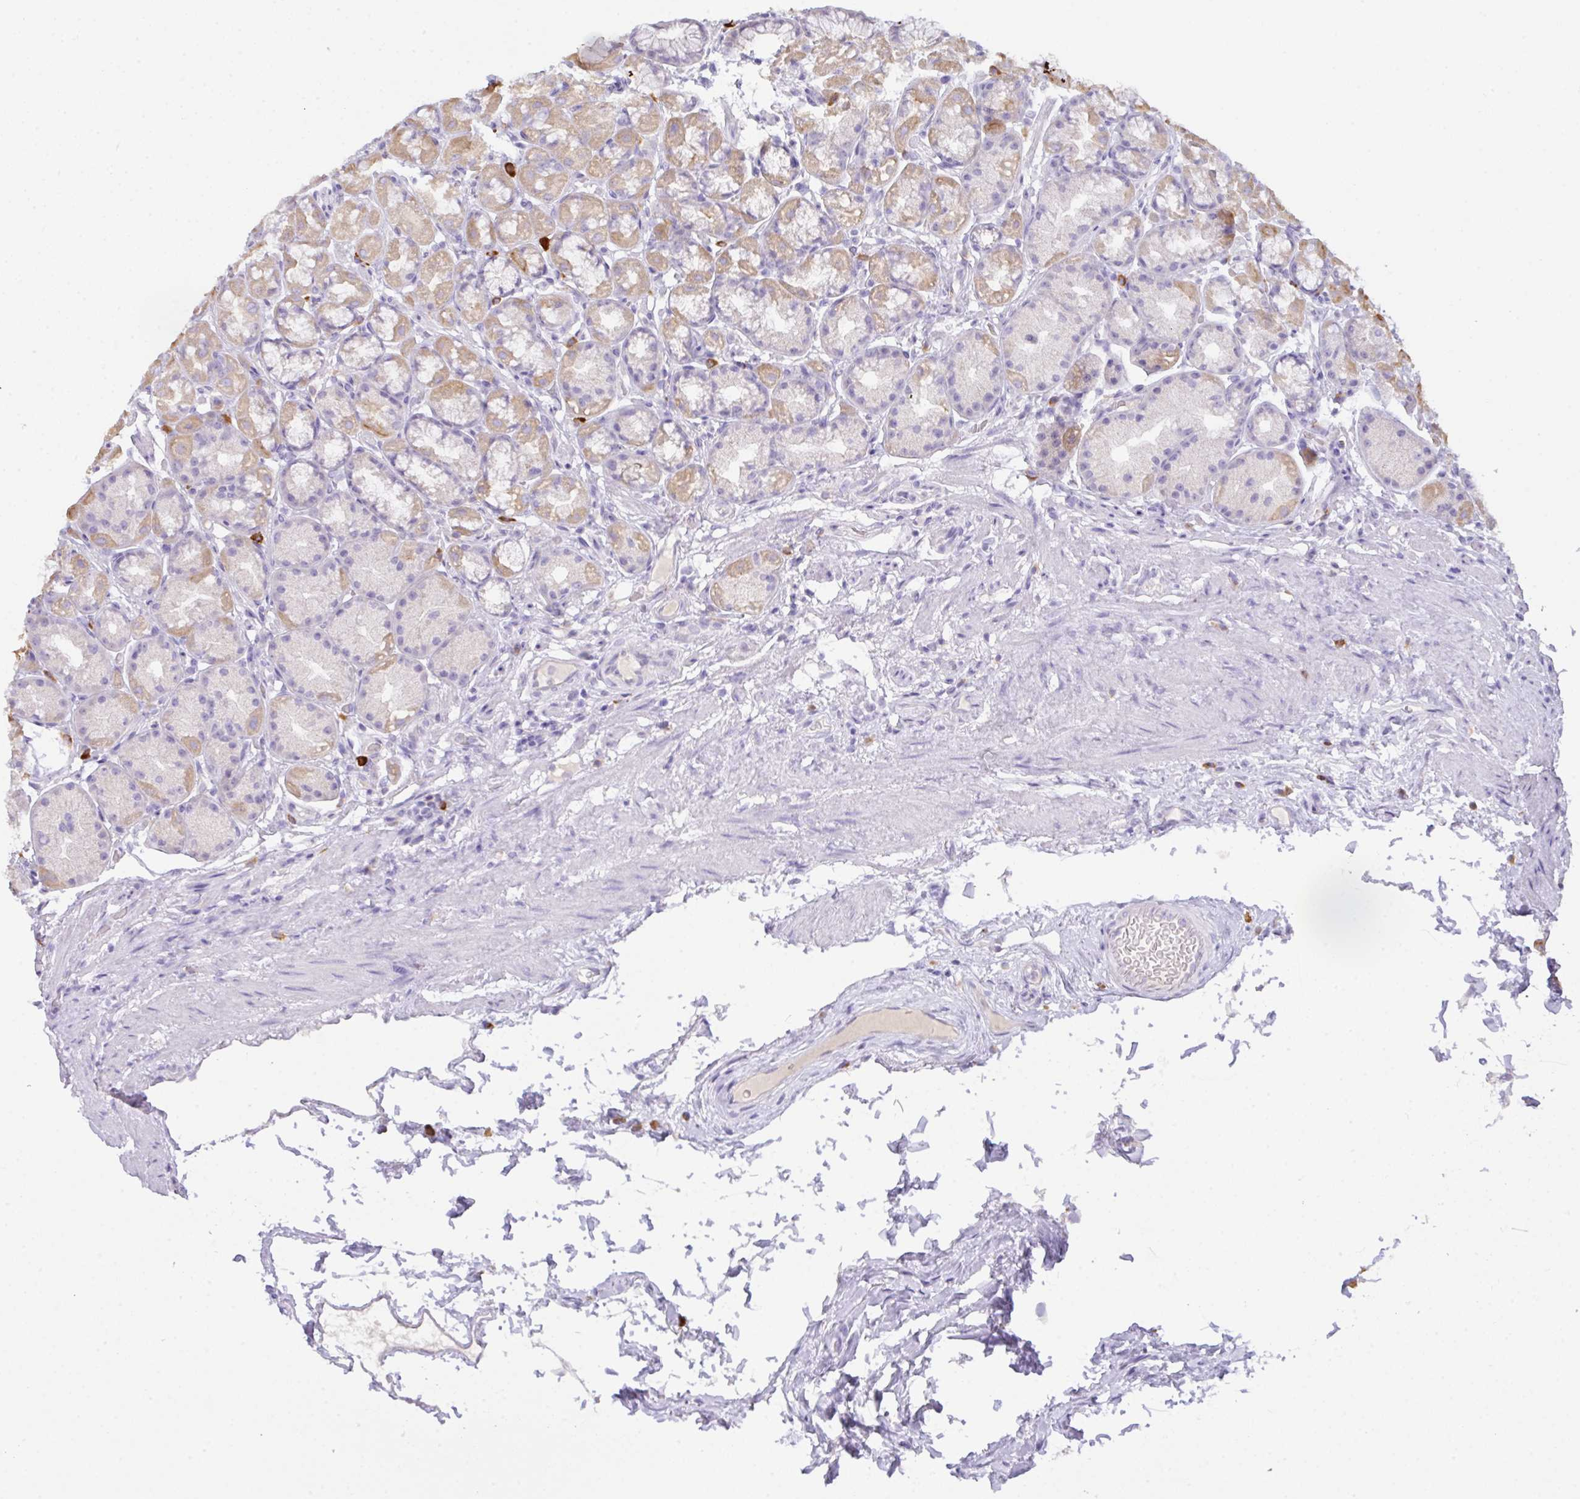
{"staining": {"intensity": "moderate", "quantity": "<25%", "location": "cytoplasmic/membranous"}, "tissue": "stomach", "cell_type": "Glandular cells", "image_type": "normal", "snomed": [{"axis": "morphology", "description": "Normal tissue, NOS"}, {"axis": "topography", "description": "Stomach, lower"}], "caption": "Stomach stained for a protein exhibits moderate cytoplasmic/membranous positivity in glandular cells. (DAB = brown stain, brightfield microscopy at high magnification).", "gene": "CST11", "patient": {"sex": "male", "age": 67}}